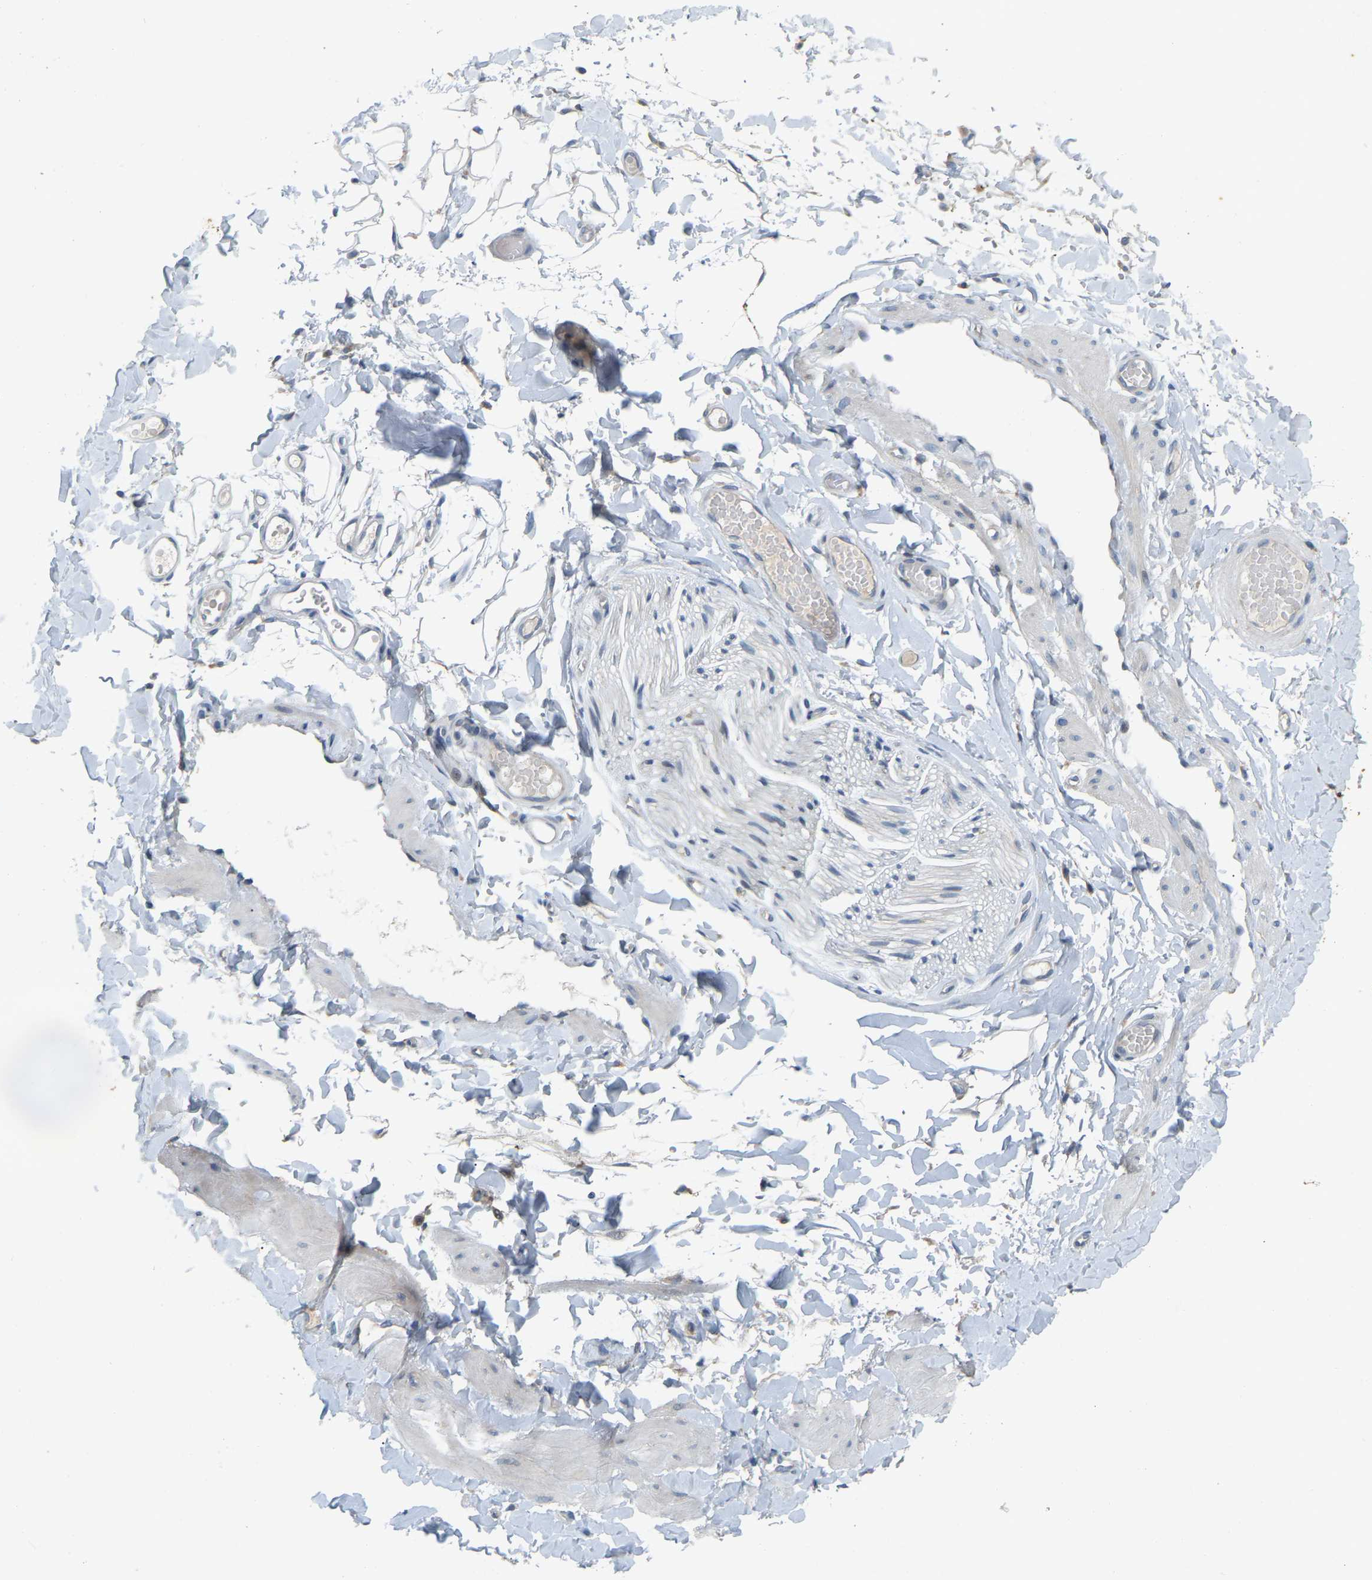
{"staining": {"intensity": "negative", "quantity": "none", "location": "none"}, "tissue": "adipose tissue", "cell_type": "Adipocytes", "image_type": "normal", "snomed": [{"axis": "morphology", "description": "Normal tissue, NOS"}, {"axis": "topography", "description": "Adipose tissue"}, {"axis": "topography", "description": "Vascular tissue"}, {"axis": "topography", "description": "Peripheral nerve tissue"}], "caption": "The photomicrograph exhibits no staining of adipocytes in normal adipose tissue.", "gene": "ENSG00000283765", "patient": {"sex": "male", "age": 25}}